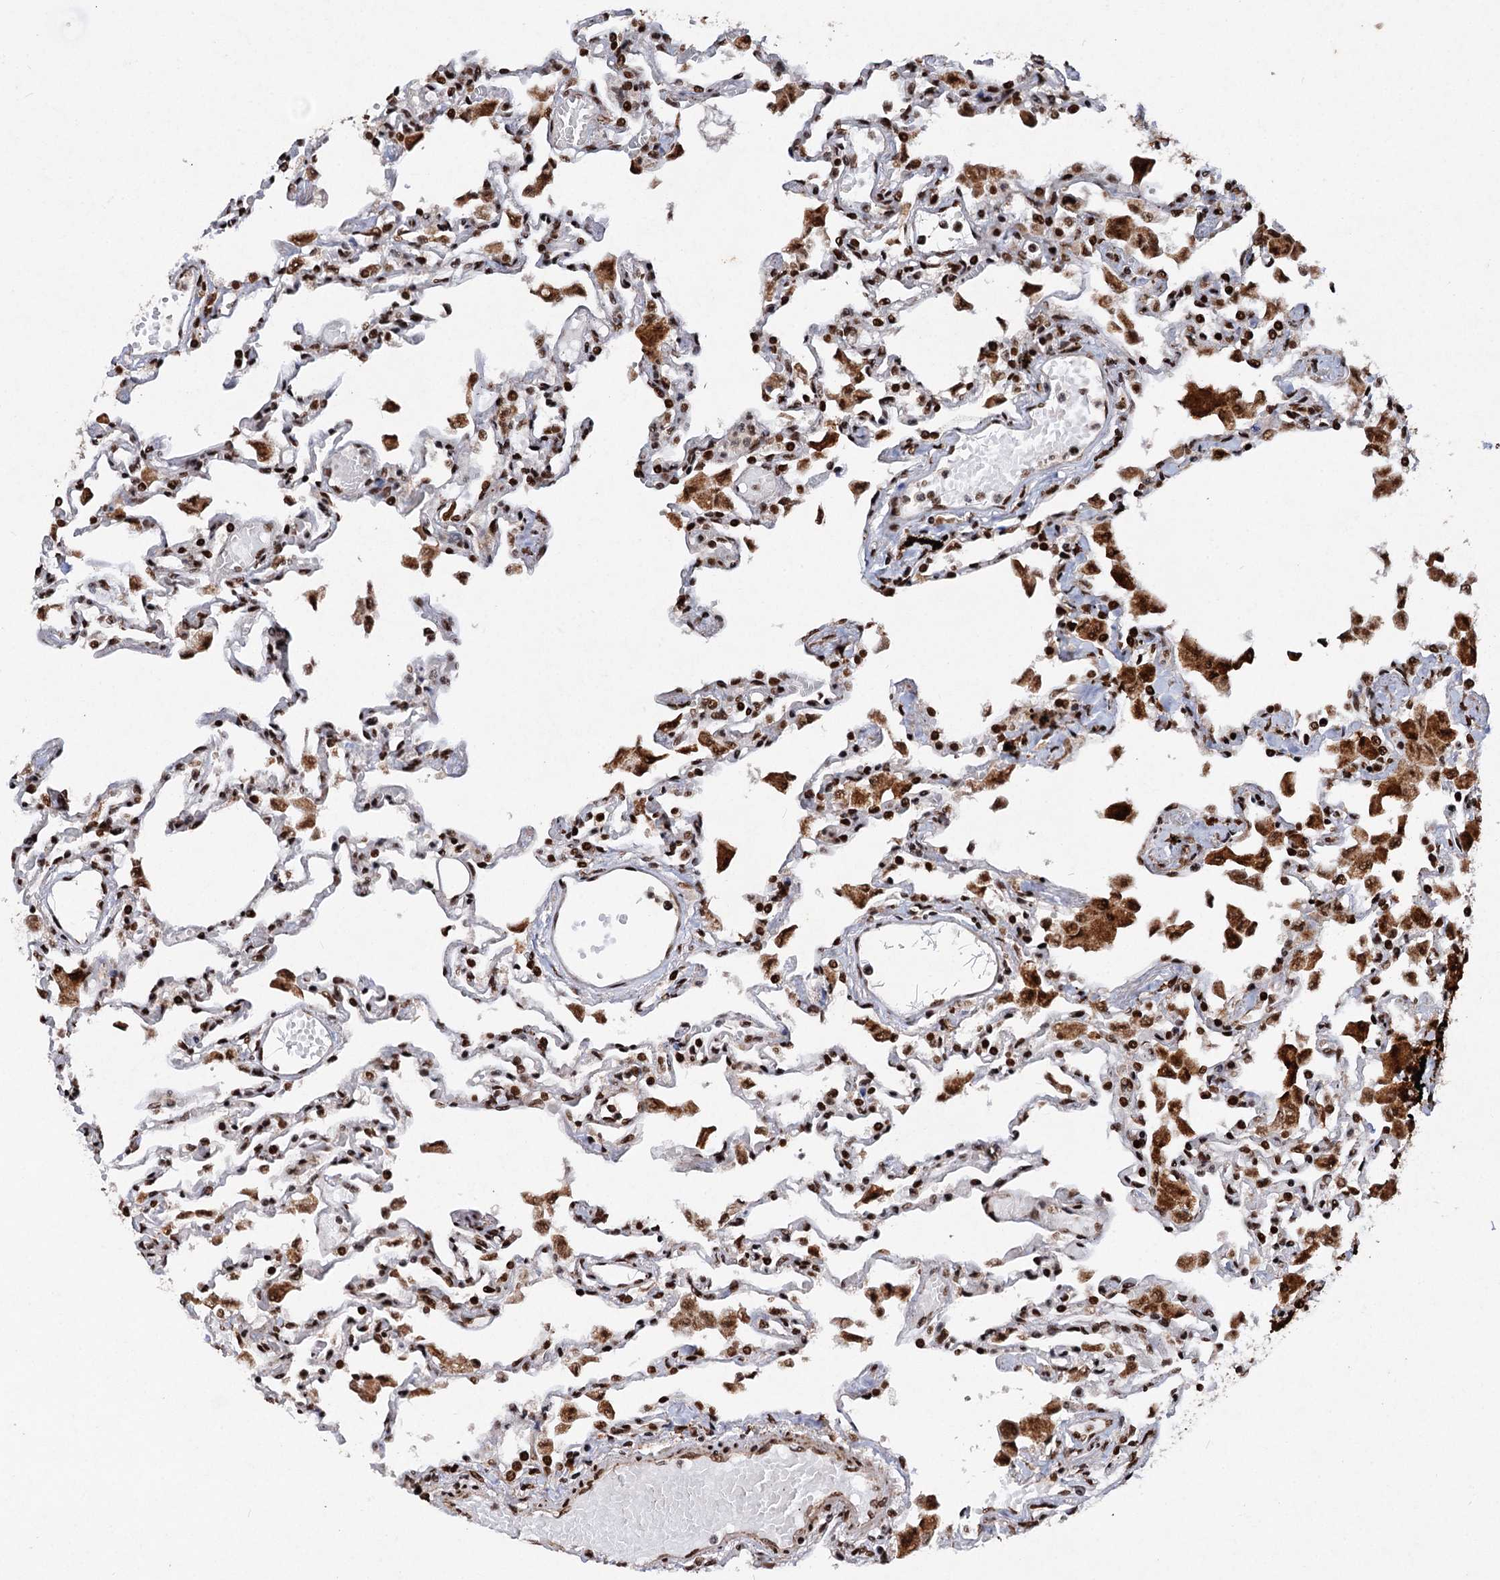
{"staining": {"intensity": "strong", "quantity": ">75%", "location": "nuclear"}, "tissue": "lung", "cell_type": "Alveolar cells", "image_type": "normal", "snomed": [{"axis": "morphology", "description": "Normal tissue, NOS"}, {"axis": "topography", "description": "Bronchus"}, {"axis": "topography", "description": "Lung"}], "caption": "Immunohistochemical staining of benign human lung reveals strong nuclear protein expression in about >75% of alveolar cells.", "gene": "MATR3", "patient": {"sex": "female", "age": 49}}